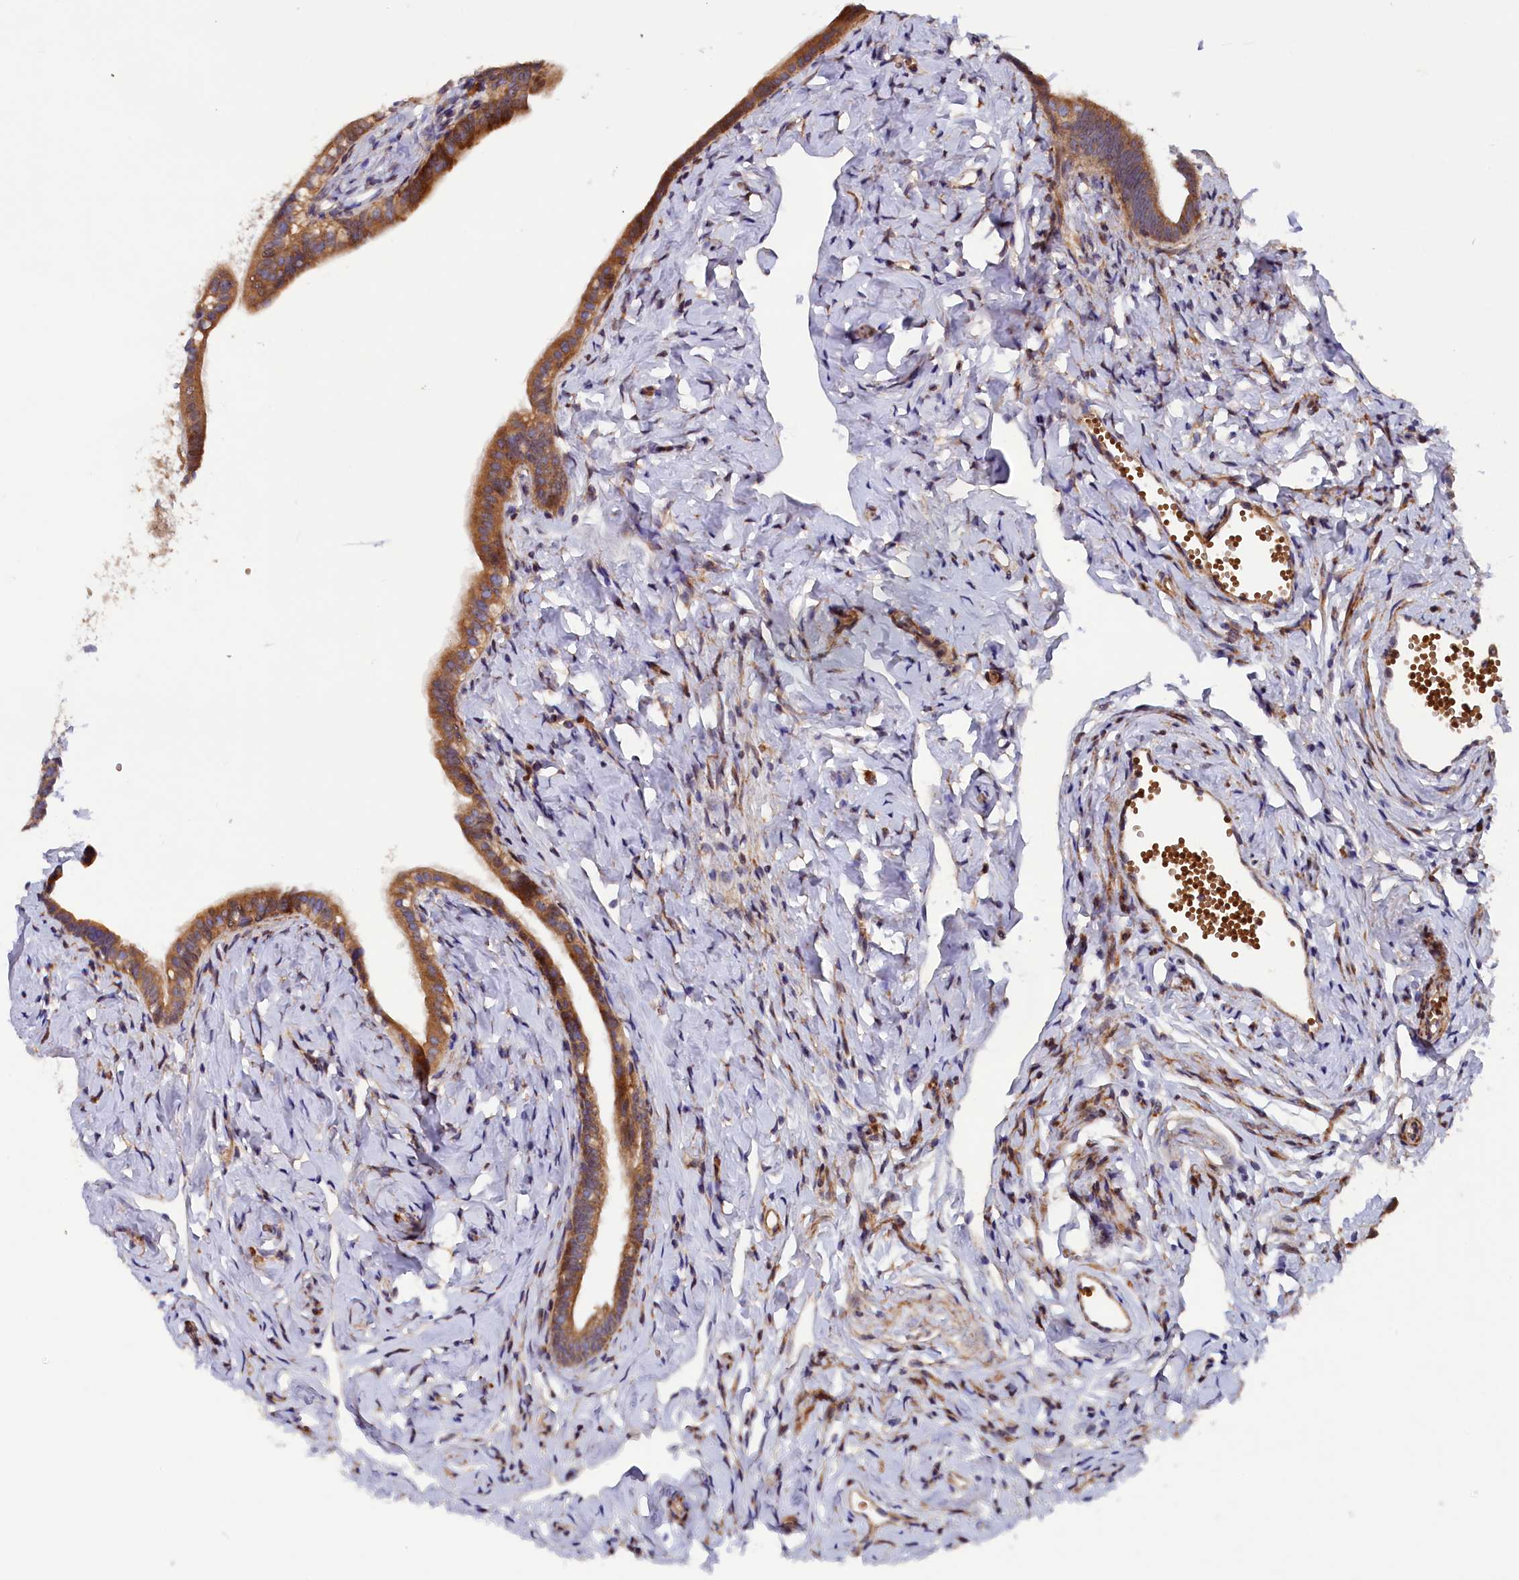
{"staining": {"intensity": "moderate", "quantity": ">75%", "location": "cytoplasmic/membranous"}, "tissue": "fallopian tube", "cell_type": "Glandular cells", "image_type": "normal", "snomed": [{"axis": "morphology", "description": "Normal tissue, NOS"}, {"axis": "topography", "description": "Fallopian tube"}], "caption": "Immunohistochemical staining of benign fallopian tube shows >75% levels of moderate cytoplasmic/membranous protein staining in about >75% of glandular cells.", "gene": "ARRDC4", "patient": {"sex": "female", "age": 66}}